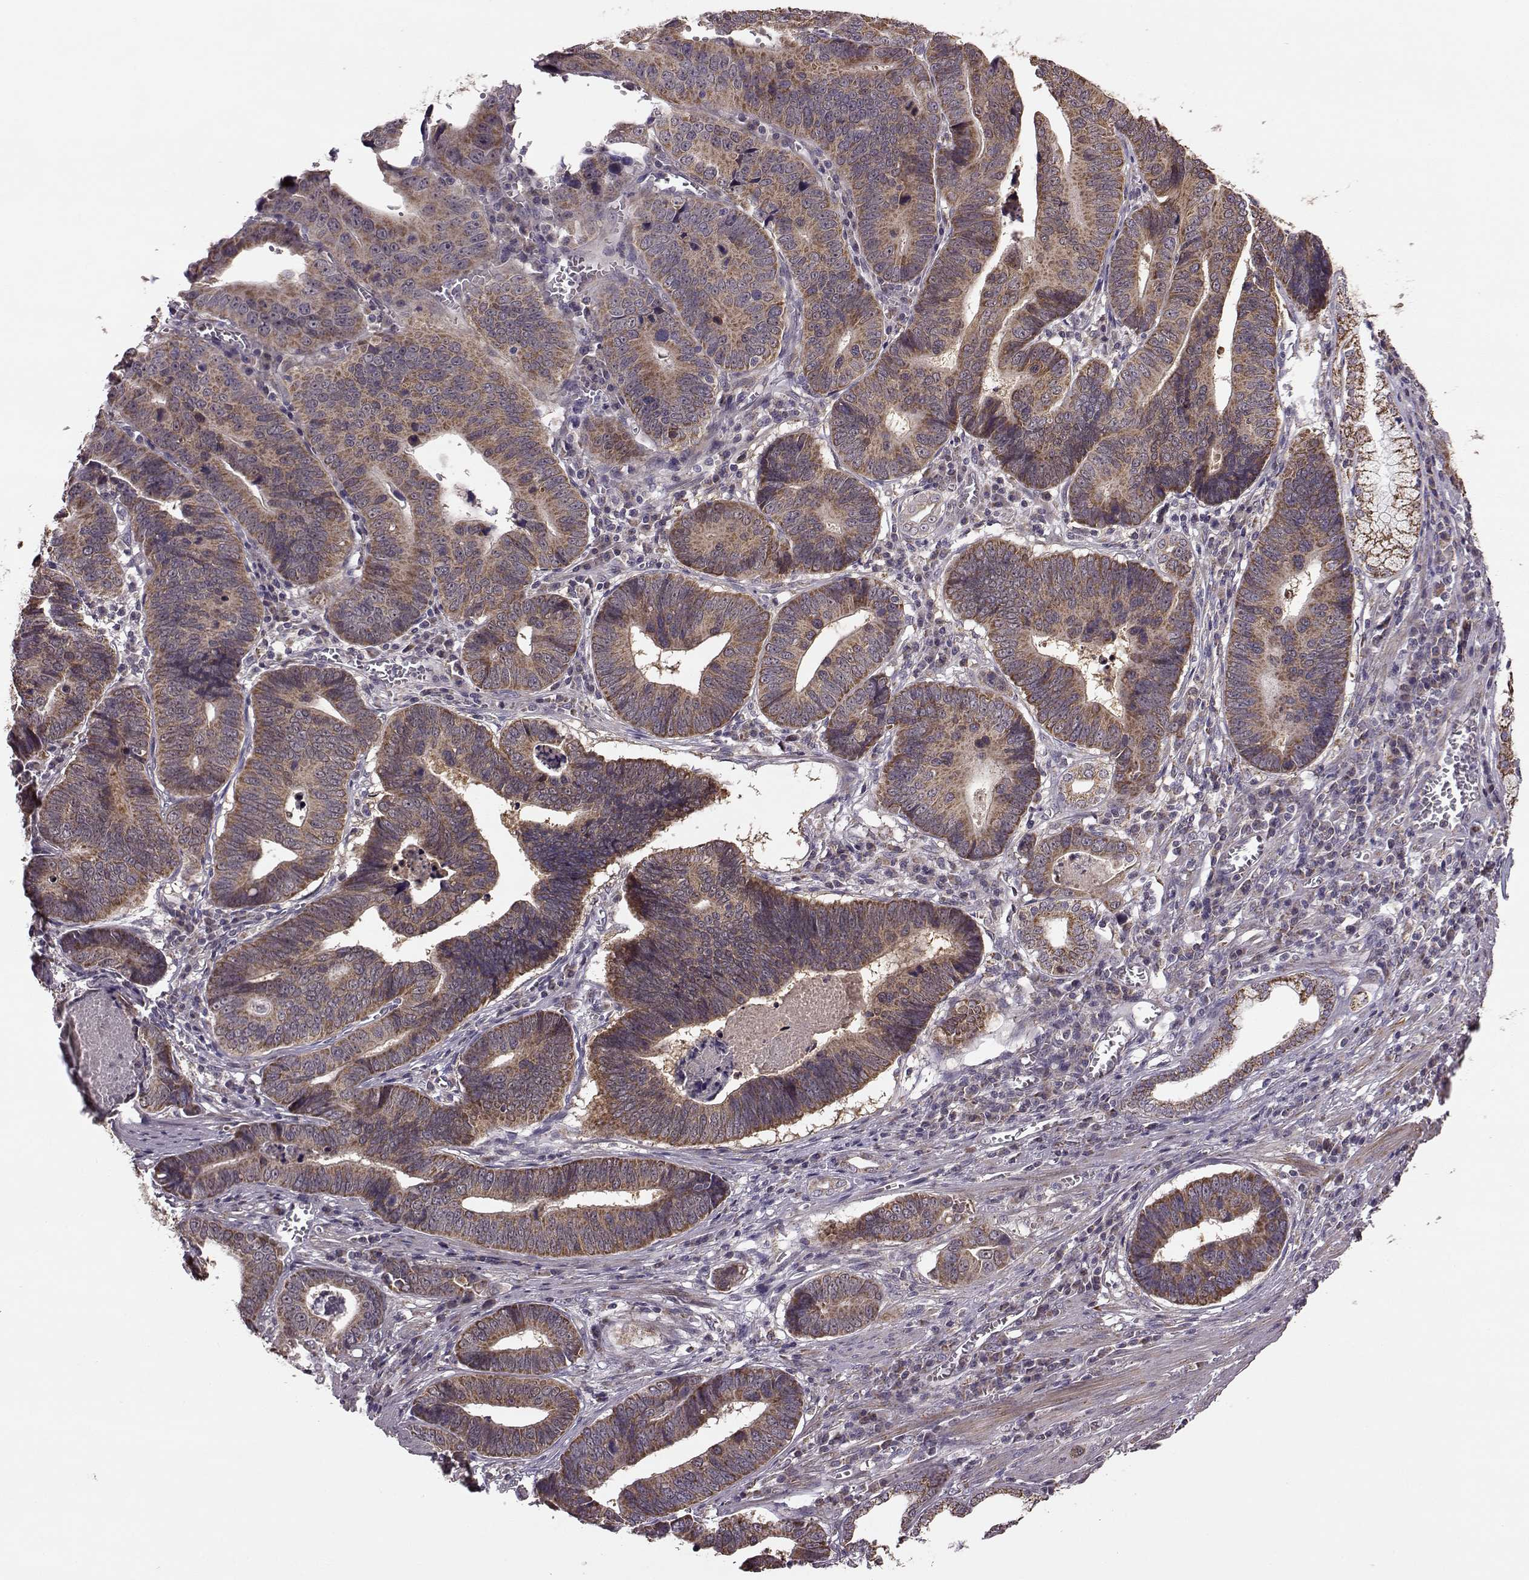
{"staining": {"intensity": "moderate", "quantity": ">75%", "location": "cytoplasmic/membranous"}, "tissue": "stomach cancer", "cell_type": "Tumor cells", "image_type": "cancer", "snomed": [{"axis": "morphology", "description": "Adenocarcinoma, NOS"}, {"axis": "topography", "description": "Stomach"}], "caption": "Stomach cancer tissue reveals moderate cytoplasmic/membranous staining in approximately >75% of tumor cells", "gene": "PUDP", "patient": {"sex": "male", "age": 84}}